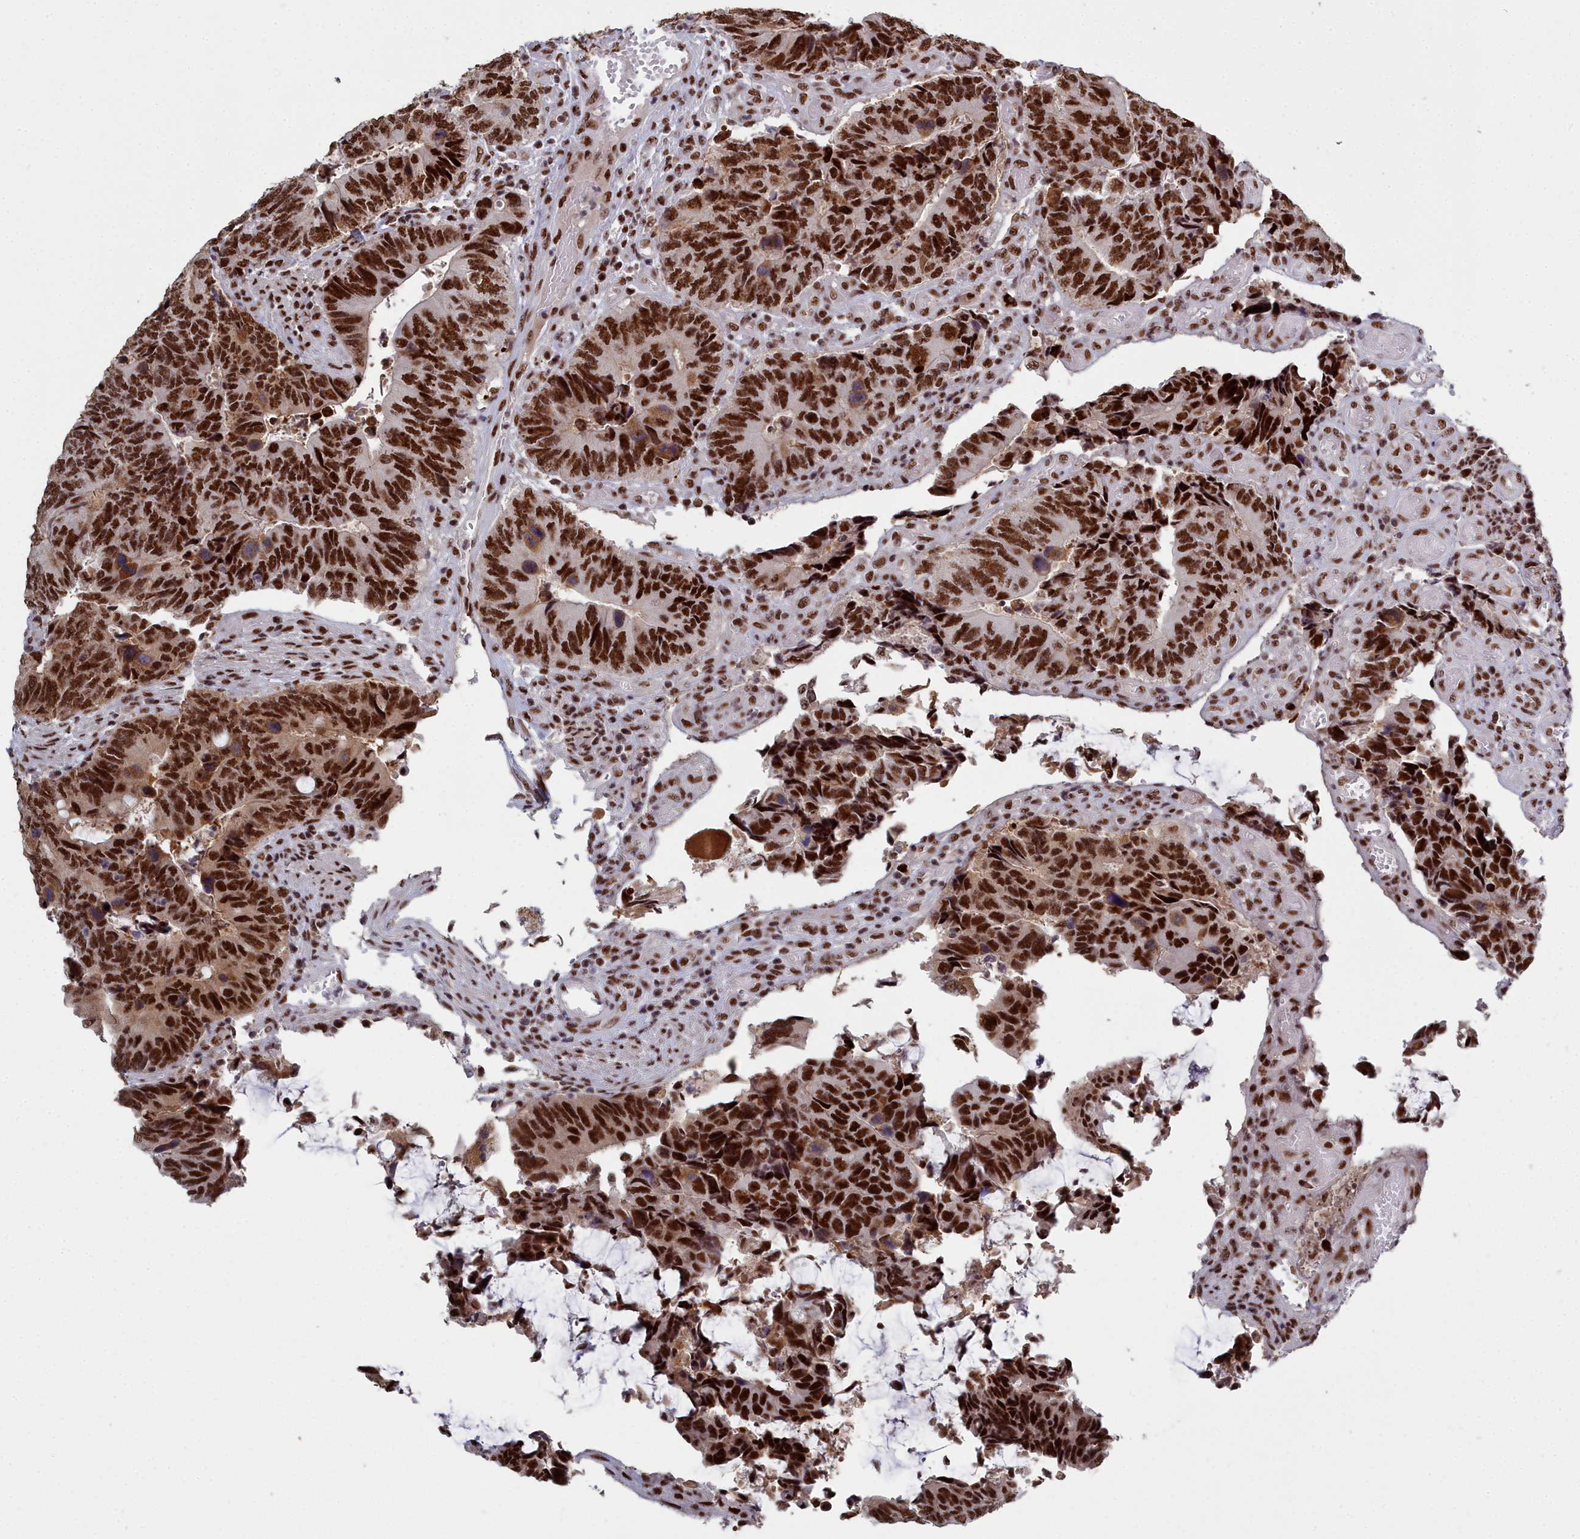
{"staining": {"intensity": "strong", "quantity": ">75%", "location": "nuclear"}, "tissue": "colorectal cancer", "cell_type": "Tumor cells", "image_type": "cancer", "snomed": [{"axis": "morphology", "description": "Adenocarcinoma, NOS"}, {"axis": "topography", "description": "Colon"}], "caption": "A brown stain highlights strong nuclear staining of a protein in human colorectal adenocarcinoma tumor cells.", "gene": "SF3B3", "patient": {"sex": "male", "age": 87}}